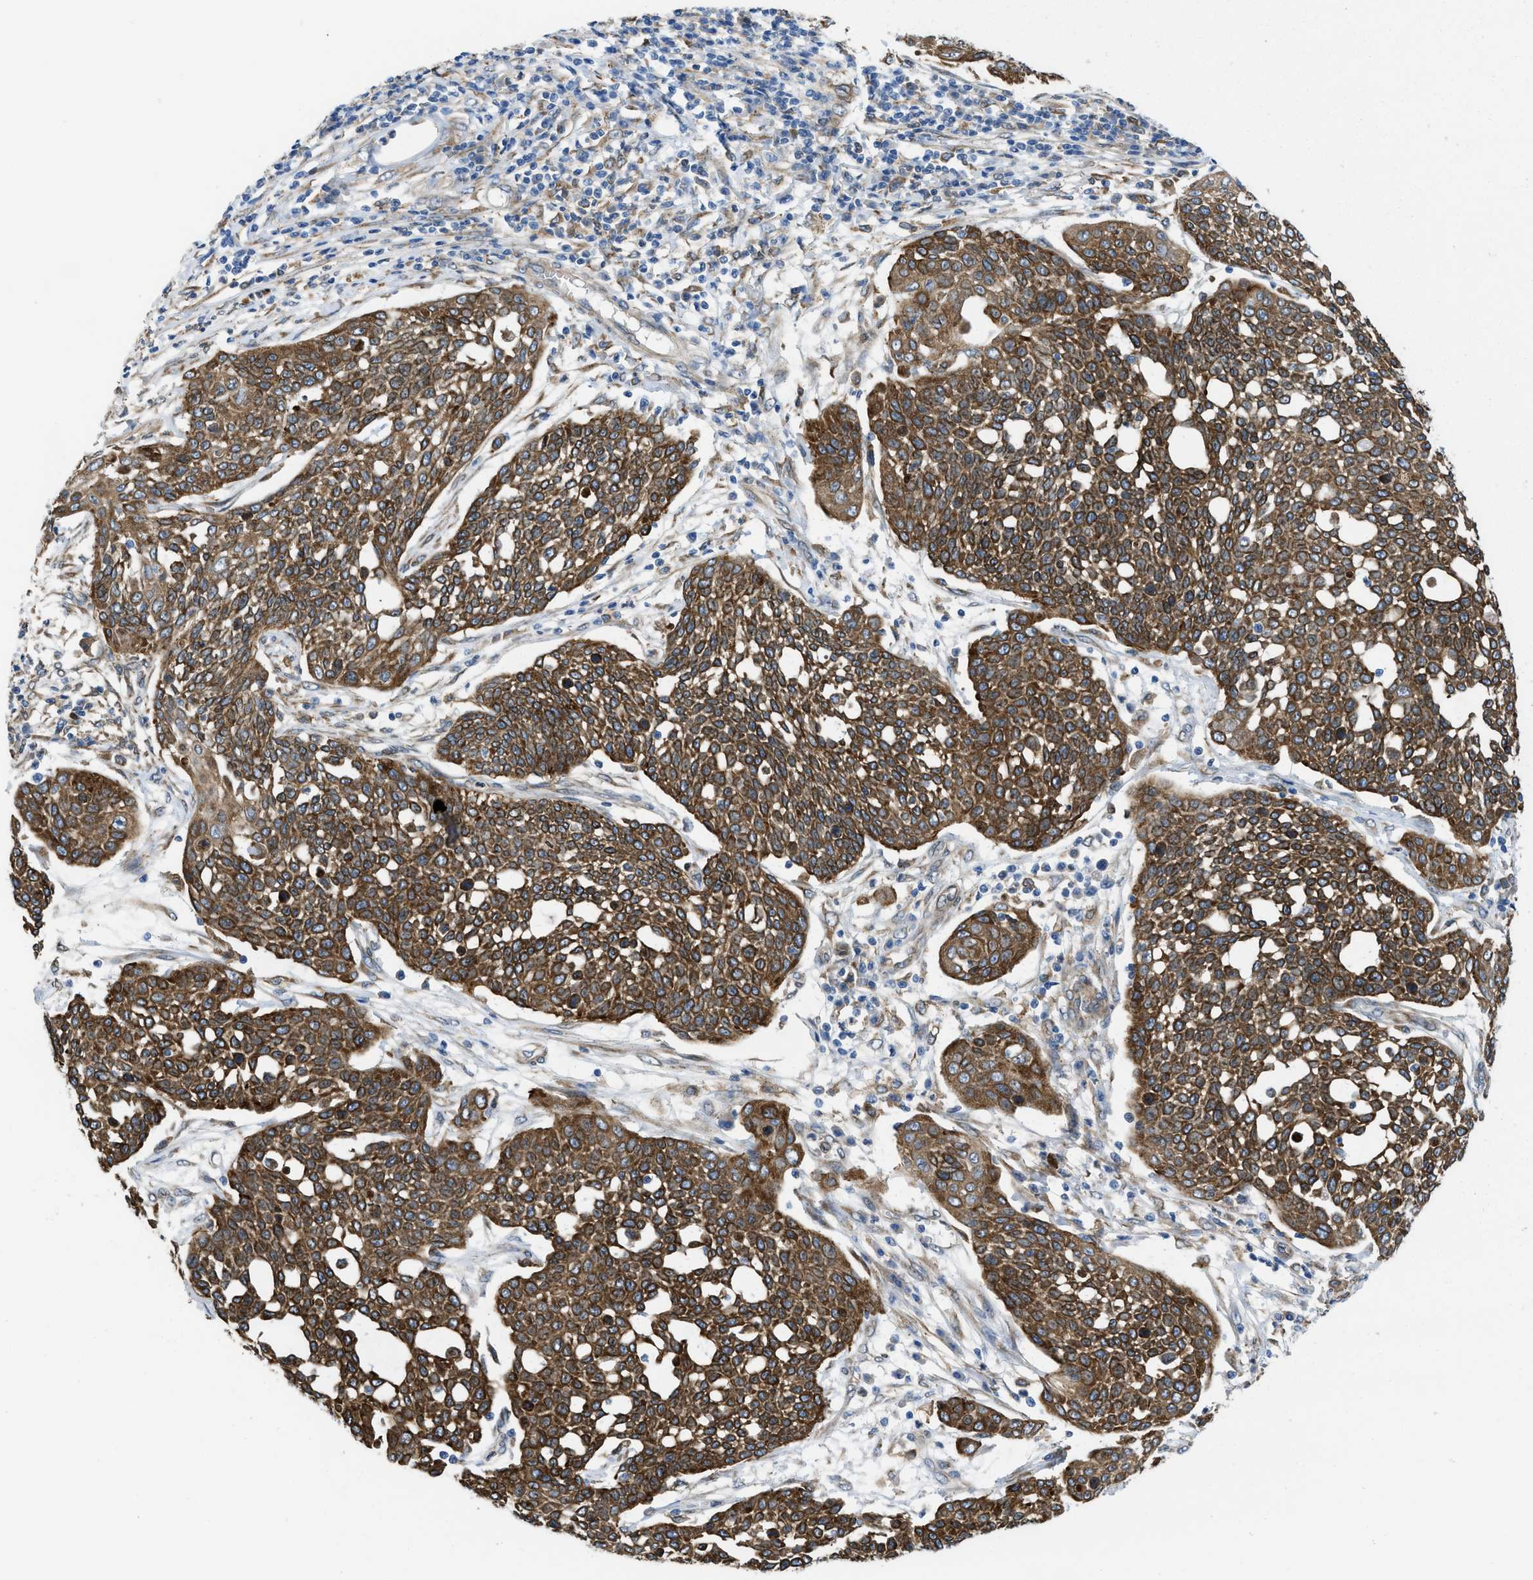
{"staining": {"intensity": "strong", "quantity": ">75%", "location": "cytoplasmic/membranous"}, "tissue": "cervical cancer", "cell_type": "Tumor cells", "image_type": "cancer", "snomed": [{"axis": "morphology", "description": "Squamous cell carcinoma, NOS"}, {"axis": "topography", "description": "Cervix"}], "caption": "This image displays immunohistochemistry staining of cervical cancer (squamous cell carcinoma), with high strong cytoplasmic/membranous staining in about >75% of tumor cells.", "gene": "ERLIN2", "patient": {"sex": "female", "age": 34}}